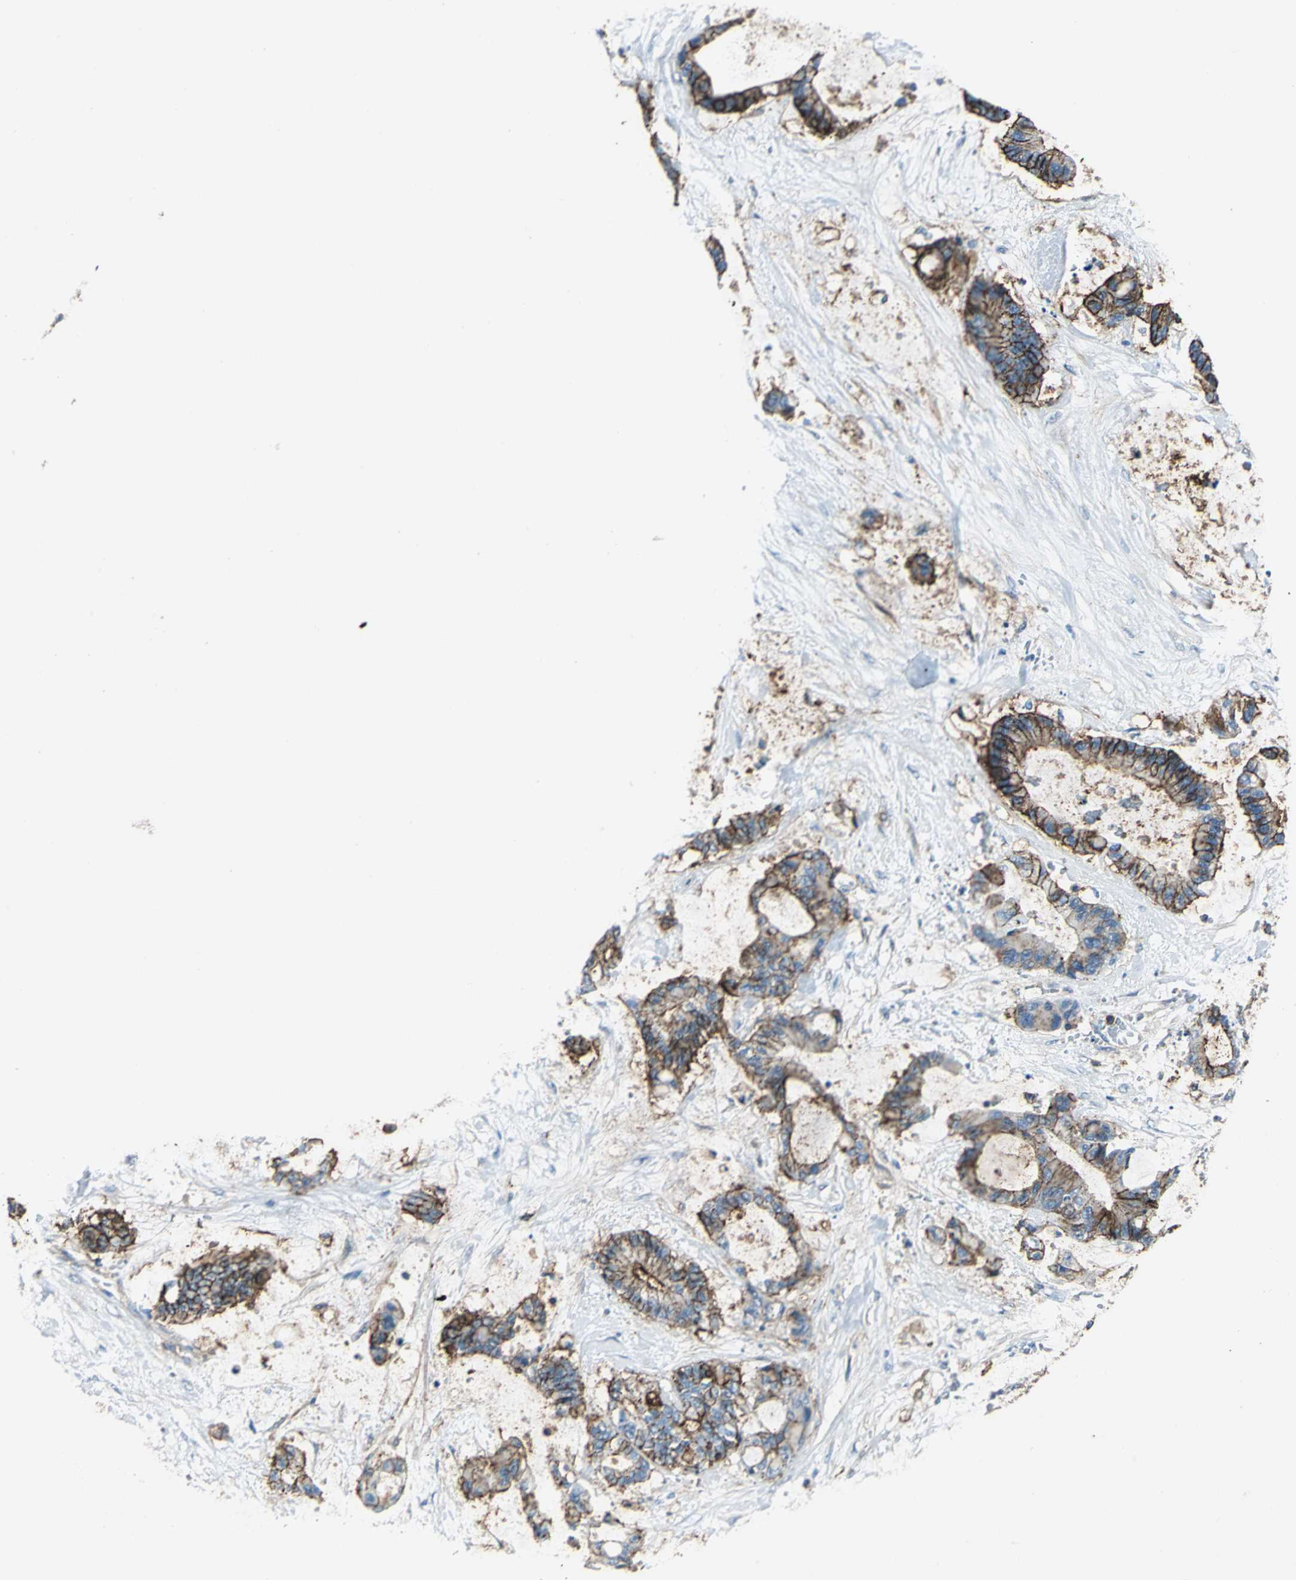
{"staining": {"intensity": "strong", "quantity": "25%-75%", "location": "cytoplasmic/membranous"}, "tissue": "liver cancer", "cell_type": "Tumor cells", "image_type": "cancer", "snomed": [{"axis": "morphology", "description": "Cholangiocarcinoma"}, {"axis": "topography", "description": "Liver"}], "caption": "Cholangiocarcinoma (liver) stained with a protein marker displays strong staining in tumor cells.", "gene": "CD44", "patient": {"sex": "female", "age": 73}}